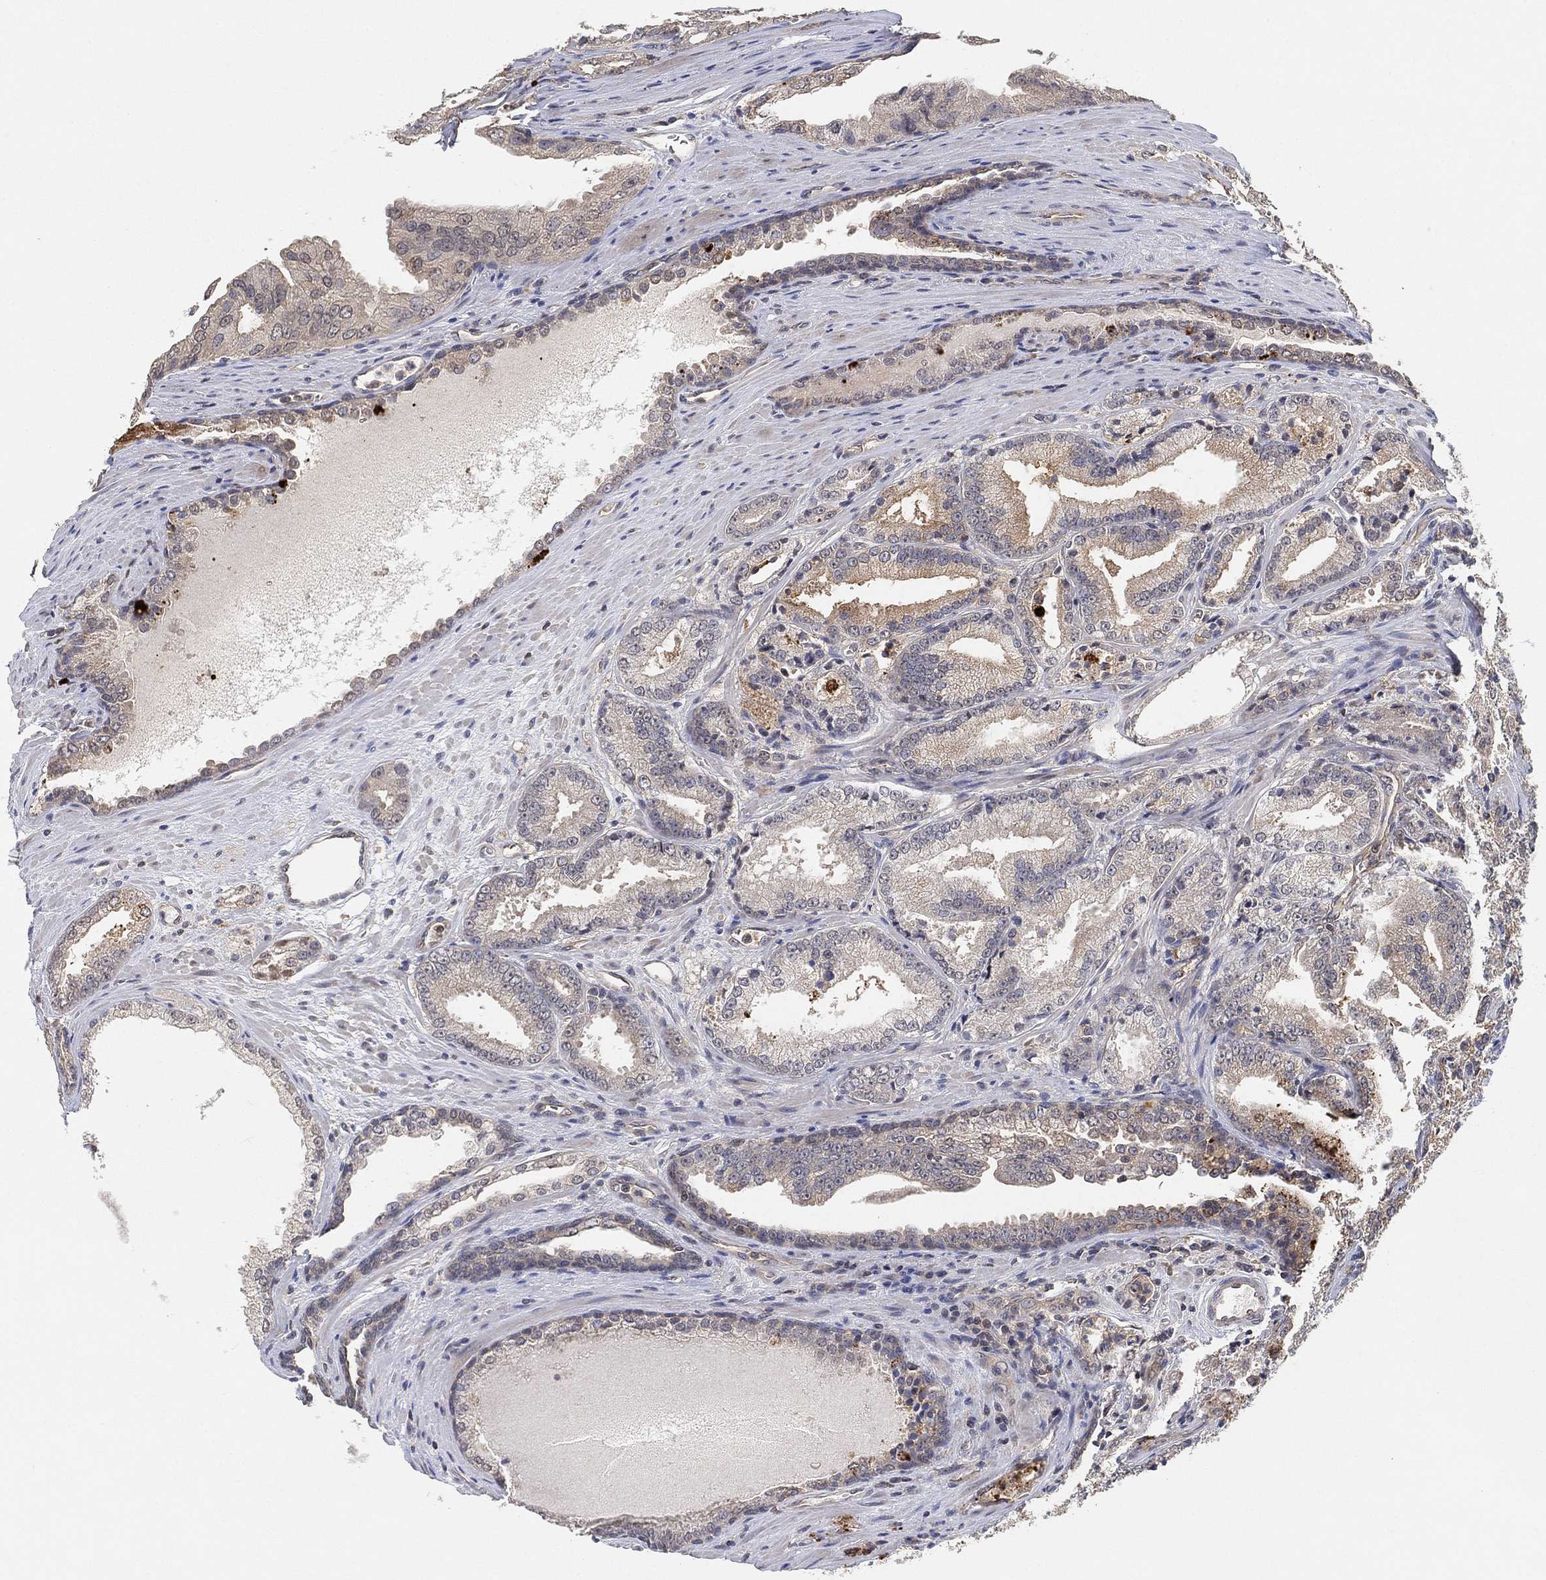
{"staining": {"intensity": "negative", "quantity": "none", "location": "none"}, "tissue": "prostate cancer", "cell_type": "Tumor cells", "image_type": "cancer", "snomed": [{"axis": "morphology", "description": "Adenocarcinoma, NOS"}, {"axis": "morphology", "description": "Adenocarcinoma, High grade"}, {"axis": "topography", "description": "Prostate"}], "caption": "The photomicrograph shows no significant positivity in tumor cells of prostate cancer (adenocarcinoma (high-grade)).", "gene": "CCDC43", "patient": {"sex": "male", "age": 70}}